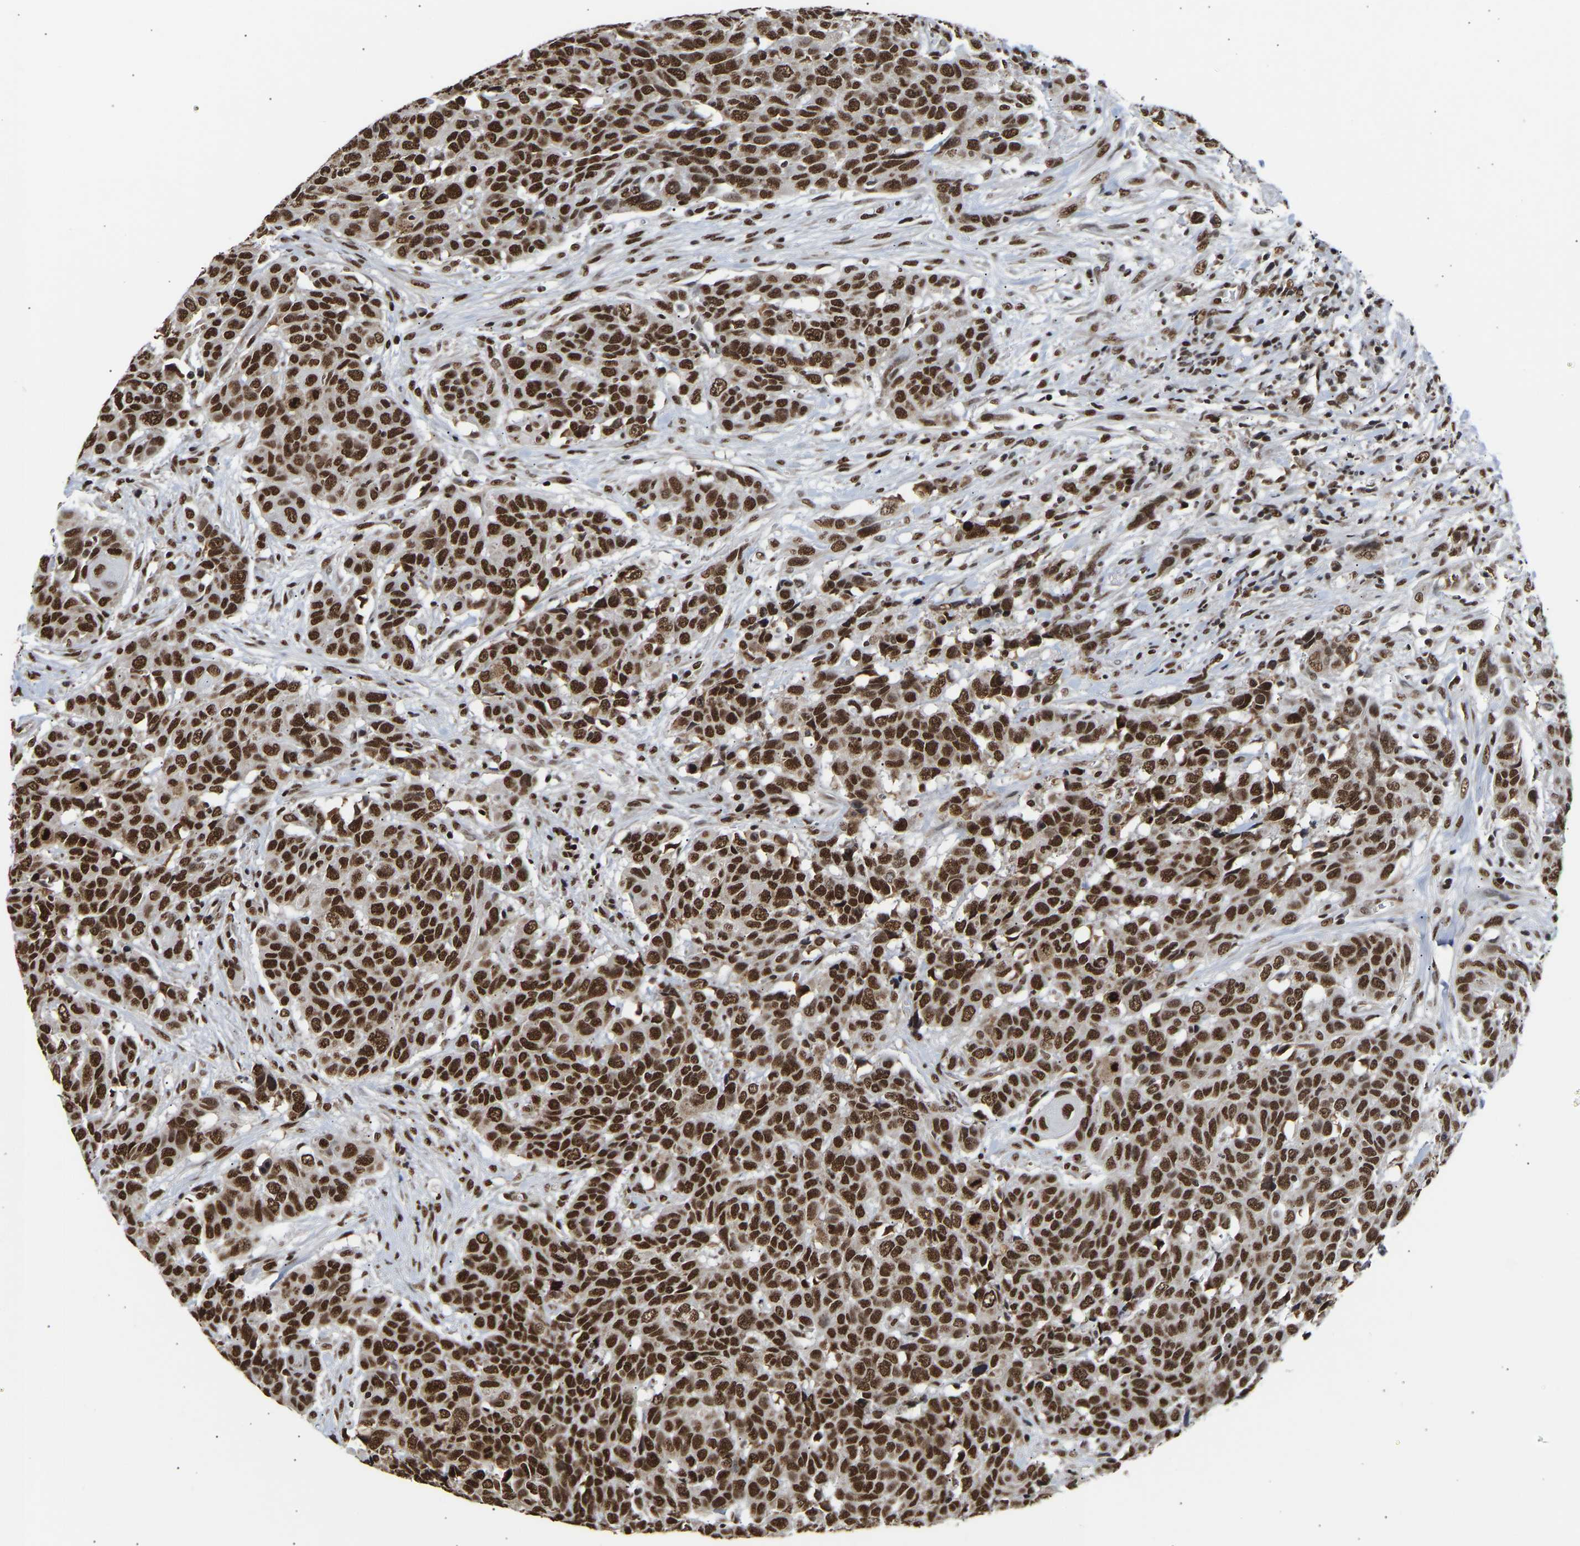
{"staining": {"intensity": "strong", "quantity": ">75%", "location": "nuclear"}, "tissue": "head and neck cancer", "cell_type": "Tumor cells", "image_type": "cancer", "snomed": [{"axis": "morphology", "description": "Squamous cell carcinoma, NOS"}, {"axis": "topography", "description": "Head-Neck"}], "caption": "Human head and neck cancer (squamous cell carcinoma) stained for a protein (brown) displays strong nuclear positive positivity in approximately >75% of tumor cells.", "gene": "PSIP1", "patient": {"sex": "male", "age": 66}}